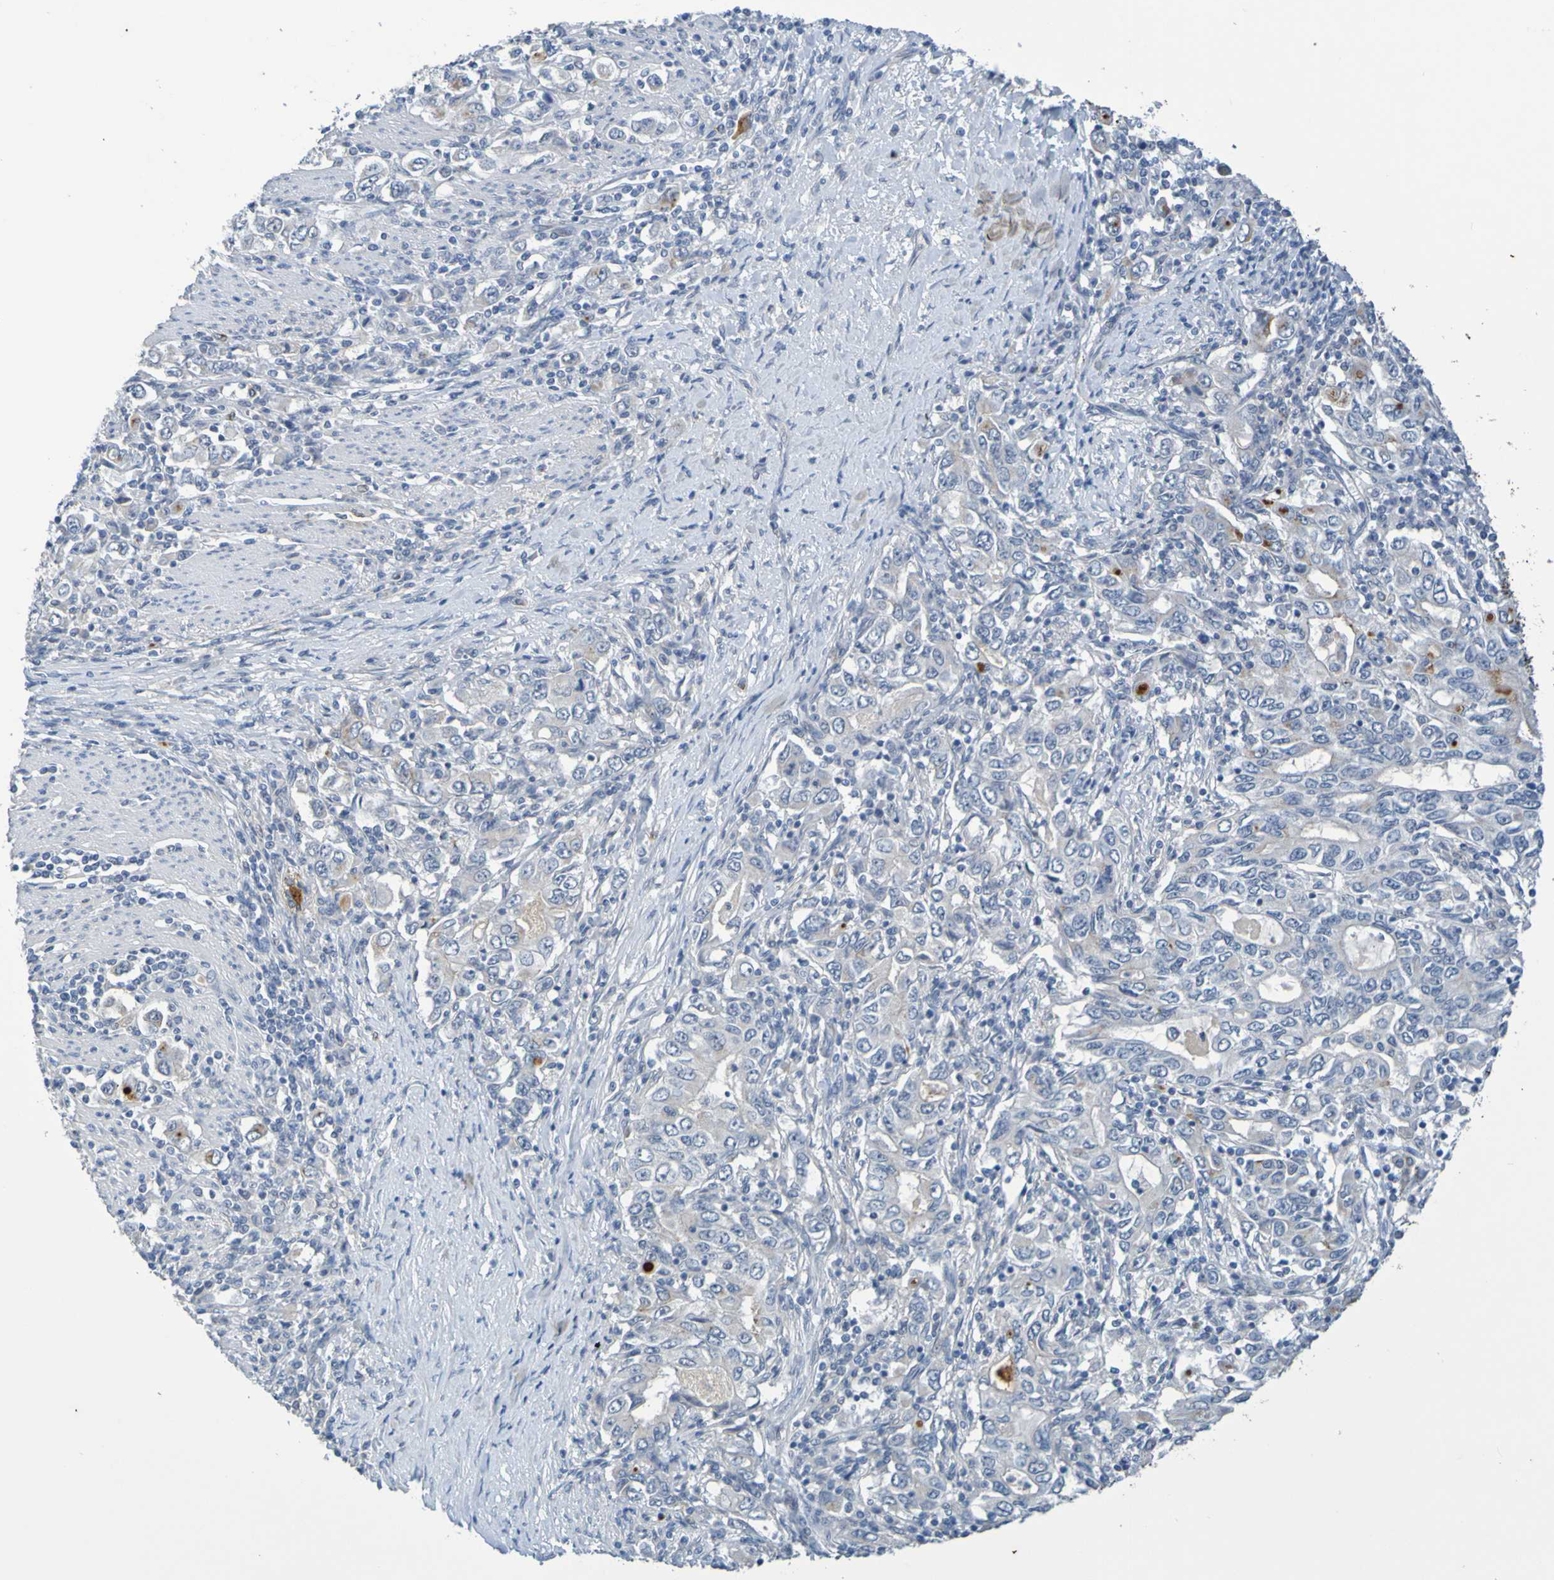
{"staining": {"intensity": "negative", "quantity": "none", "location": "none"}, "tissue": "stomach cancer", "cell_type": "Tumor cells", "image_type": "cancer", "snomed": [{"axis": "morphology", "description": "Adenocarcinoma, NOS"}, {"axis": "topography", "description": "Stomach, lower"}], "caption": "A high-resolution histopathology image shows immunohistochemistry (IHC) staining of stomach adenocarcinoma, which demonstrates no significant staining in tumor cells.", "gene": "IL10", "patient": {"sex": "female", "age": 72}}